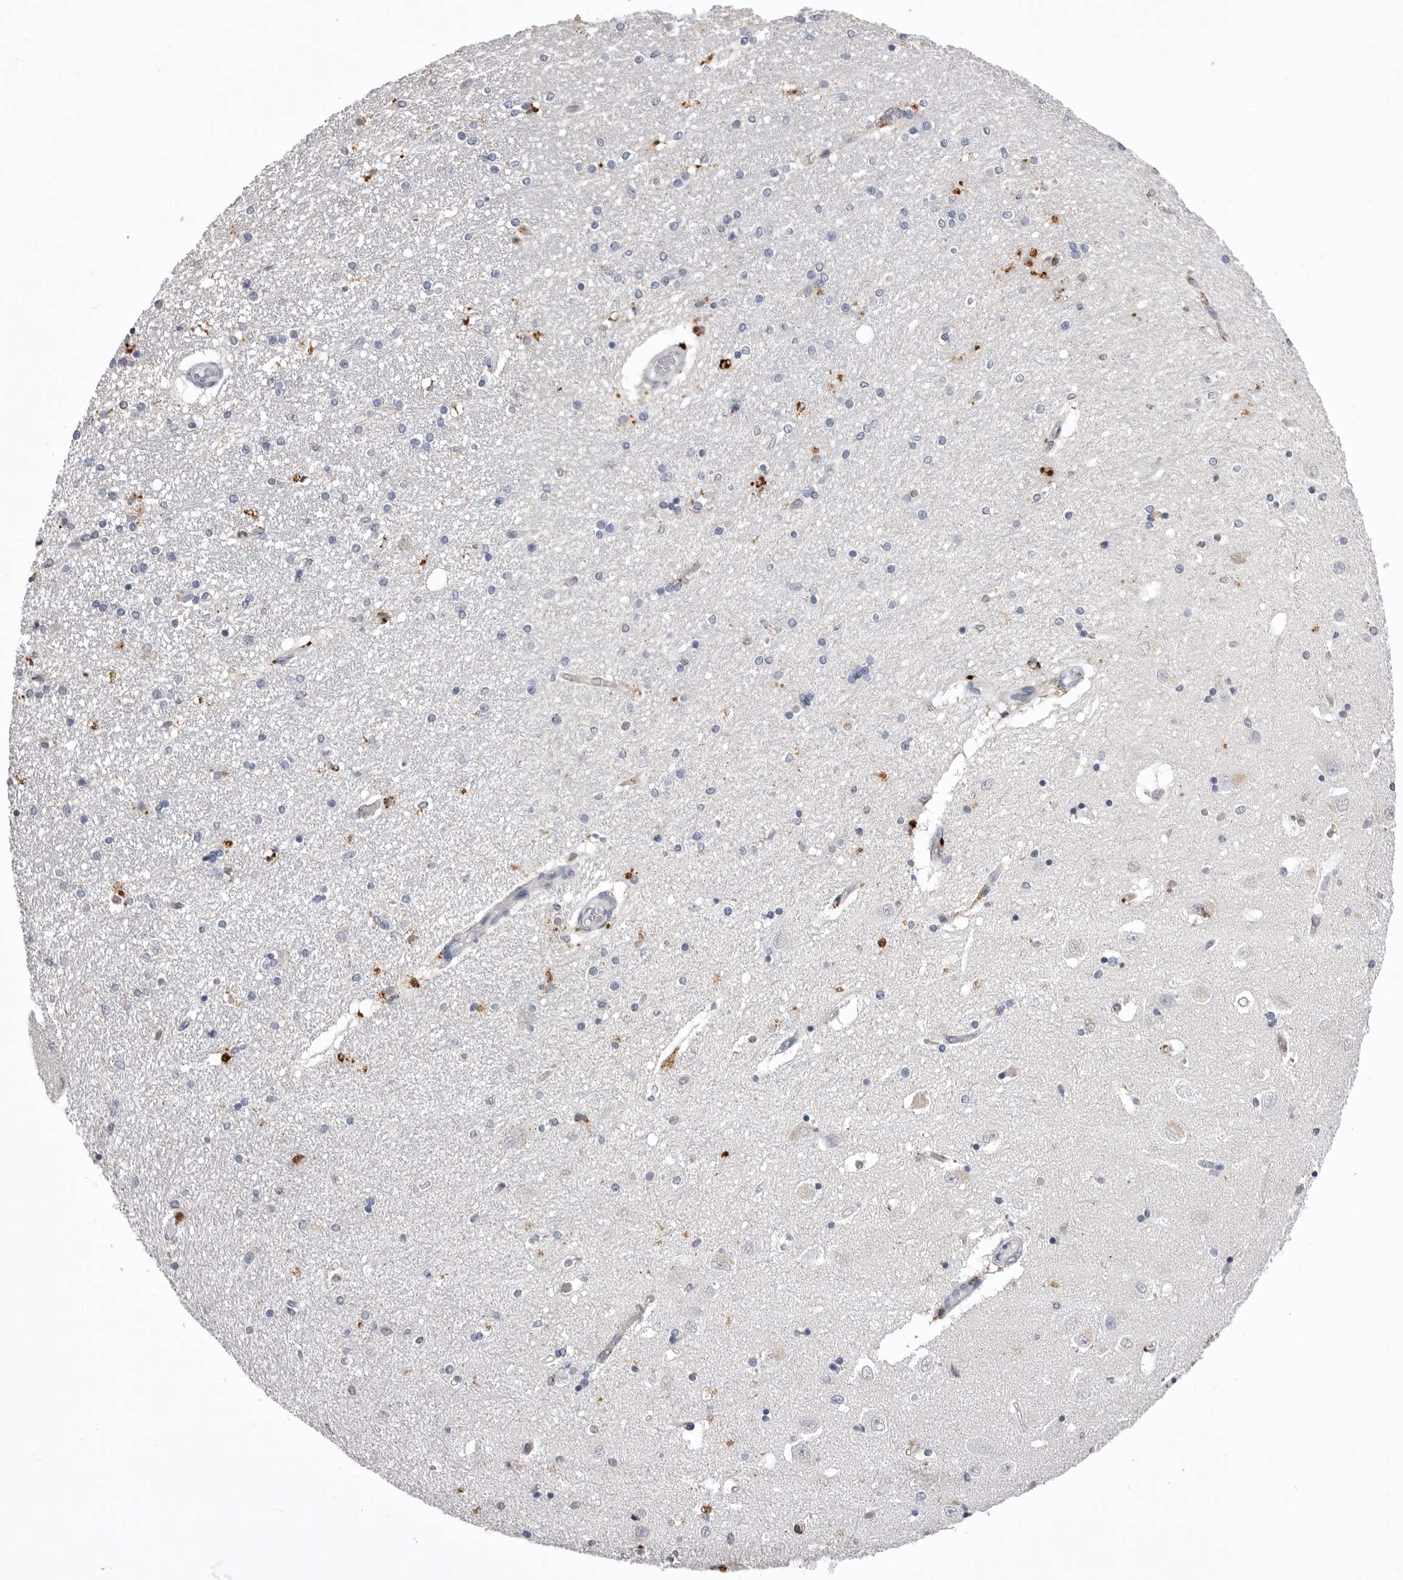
{"staining": {"intensity": "moderate", "quantity": "<25%", "location": "cytoplasmic/membranous"}, "tissue": "hippocampus", "cell_type": "Glial cells", "image_type": "normal", "snomed": [{"axis": "morphology", "description": "Normal tissue, NOS"}, {"axis": "topography", "description": "Hippocampus"}], "caption": "Moderate cytoplasmic/membranous staining is identified in approximately <25% of glial cells in benign hippocampus. (DAB IHC, brown staining for protein, blue staining for nuclei).", "gene": "PSPN", "patient": {"sex": "female", "age": 54}}